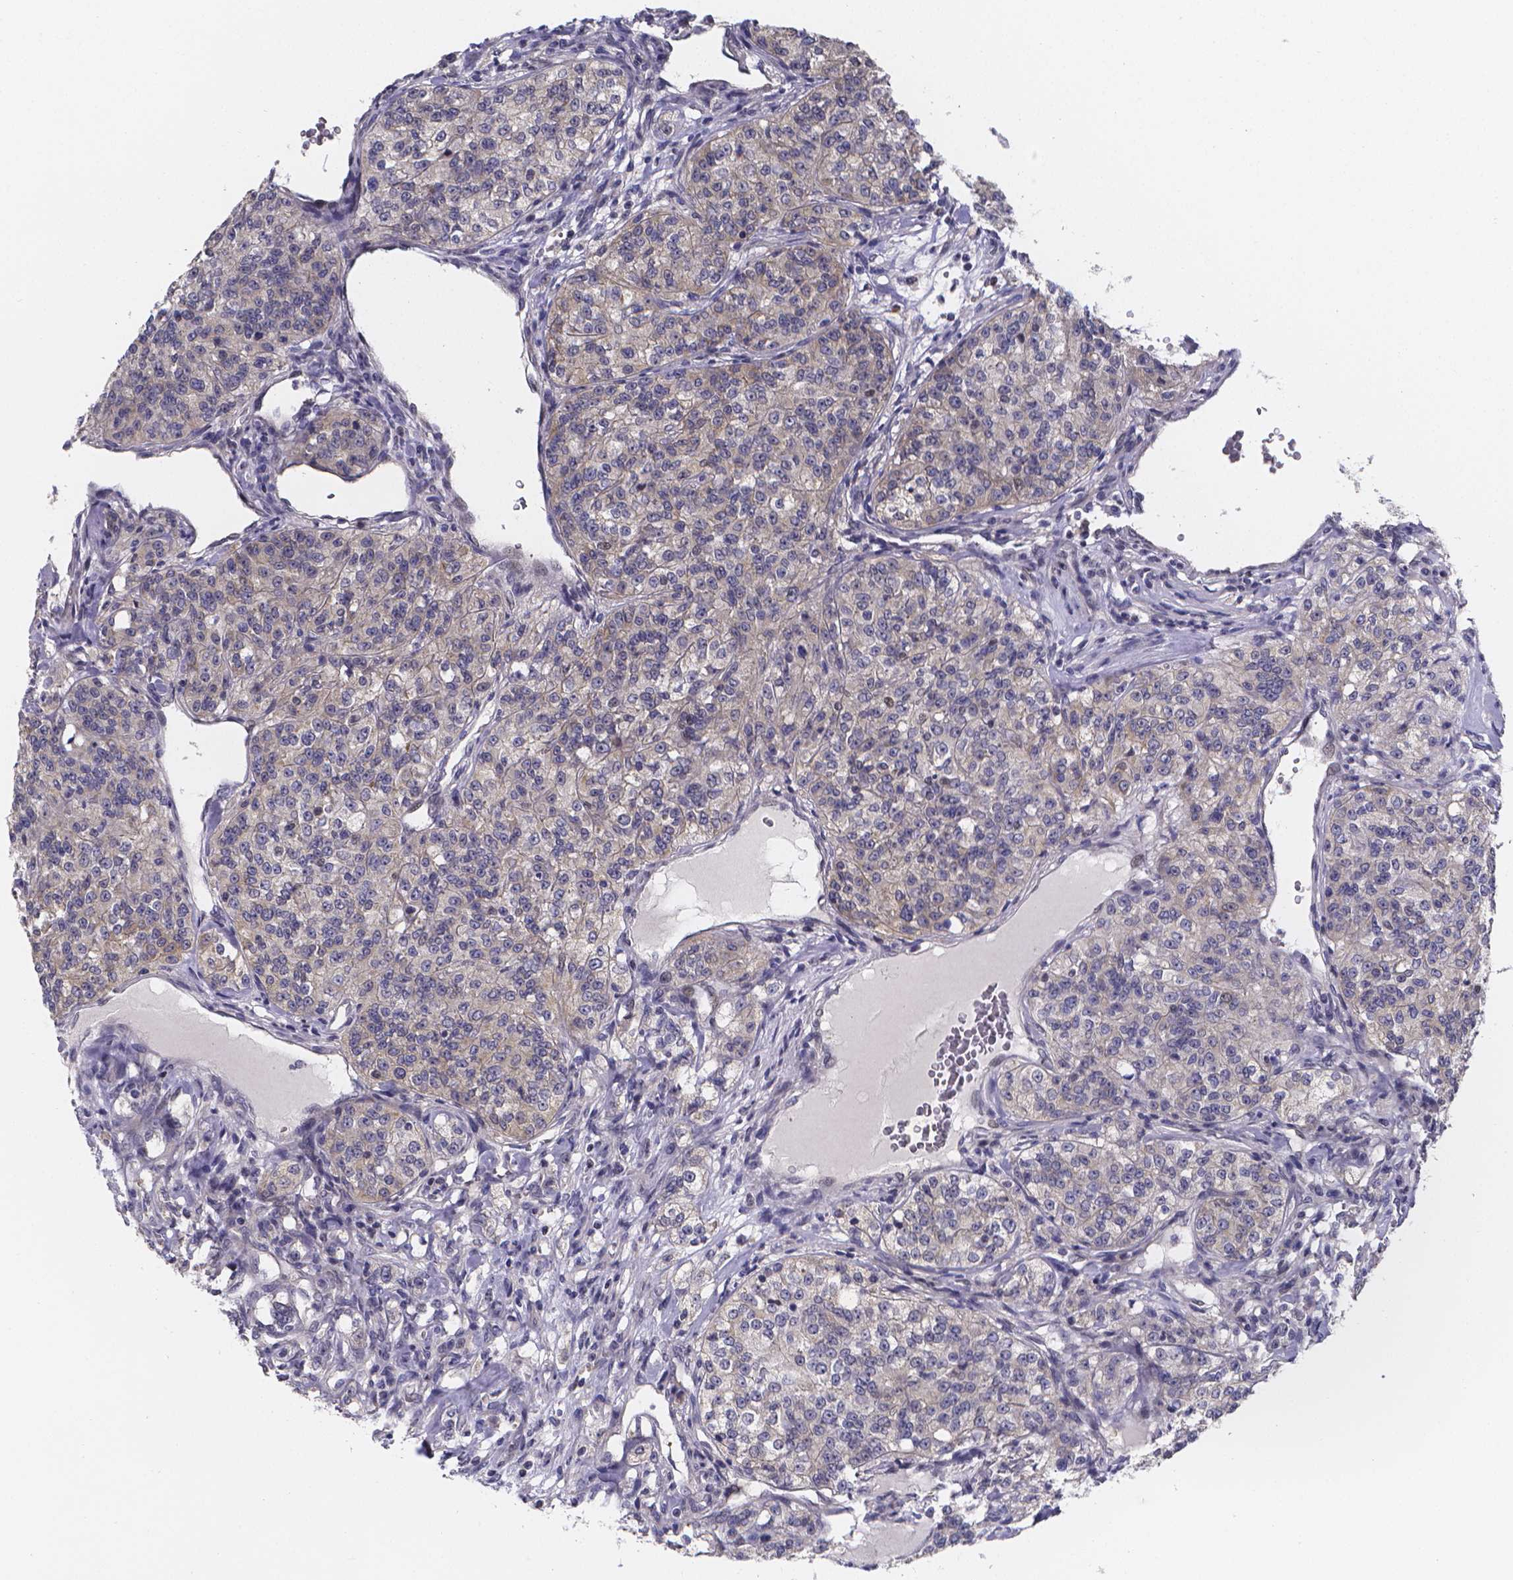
{"staining": {"intensity": "negative", "quantity": "none", "location": "none"}, "tissue": "renal cancer", "cell_type": "Tumor cells", "image_type": "cancer", "snomed": [{"axis": "morphology", "description": "Adenocarcinoma, NOS"}, {"axis": "topography", "description": "Kidney"}], "caption": "Immunohistochemical staining of renal adenocarcinoma displays no significant expression in tumor cells. (DAB IHC with hematoxylin counter stain).", "gene": "PAH", "patient": {"sex": "female", "age": 63}}